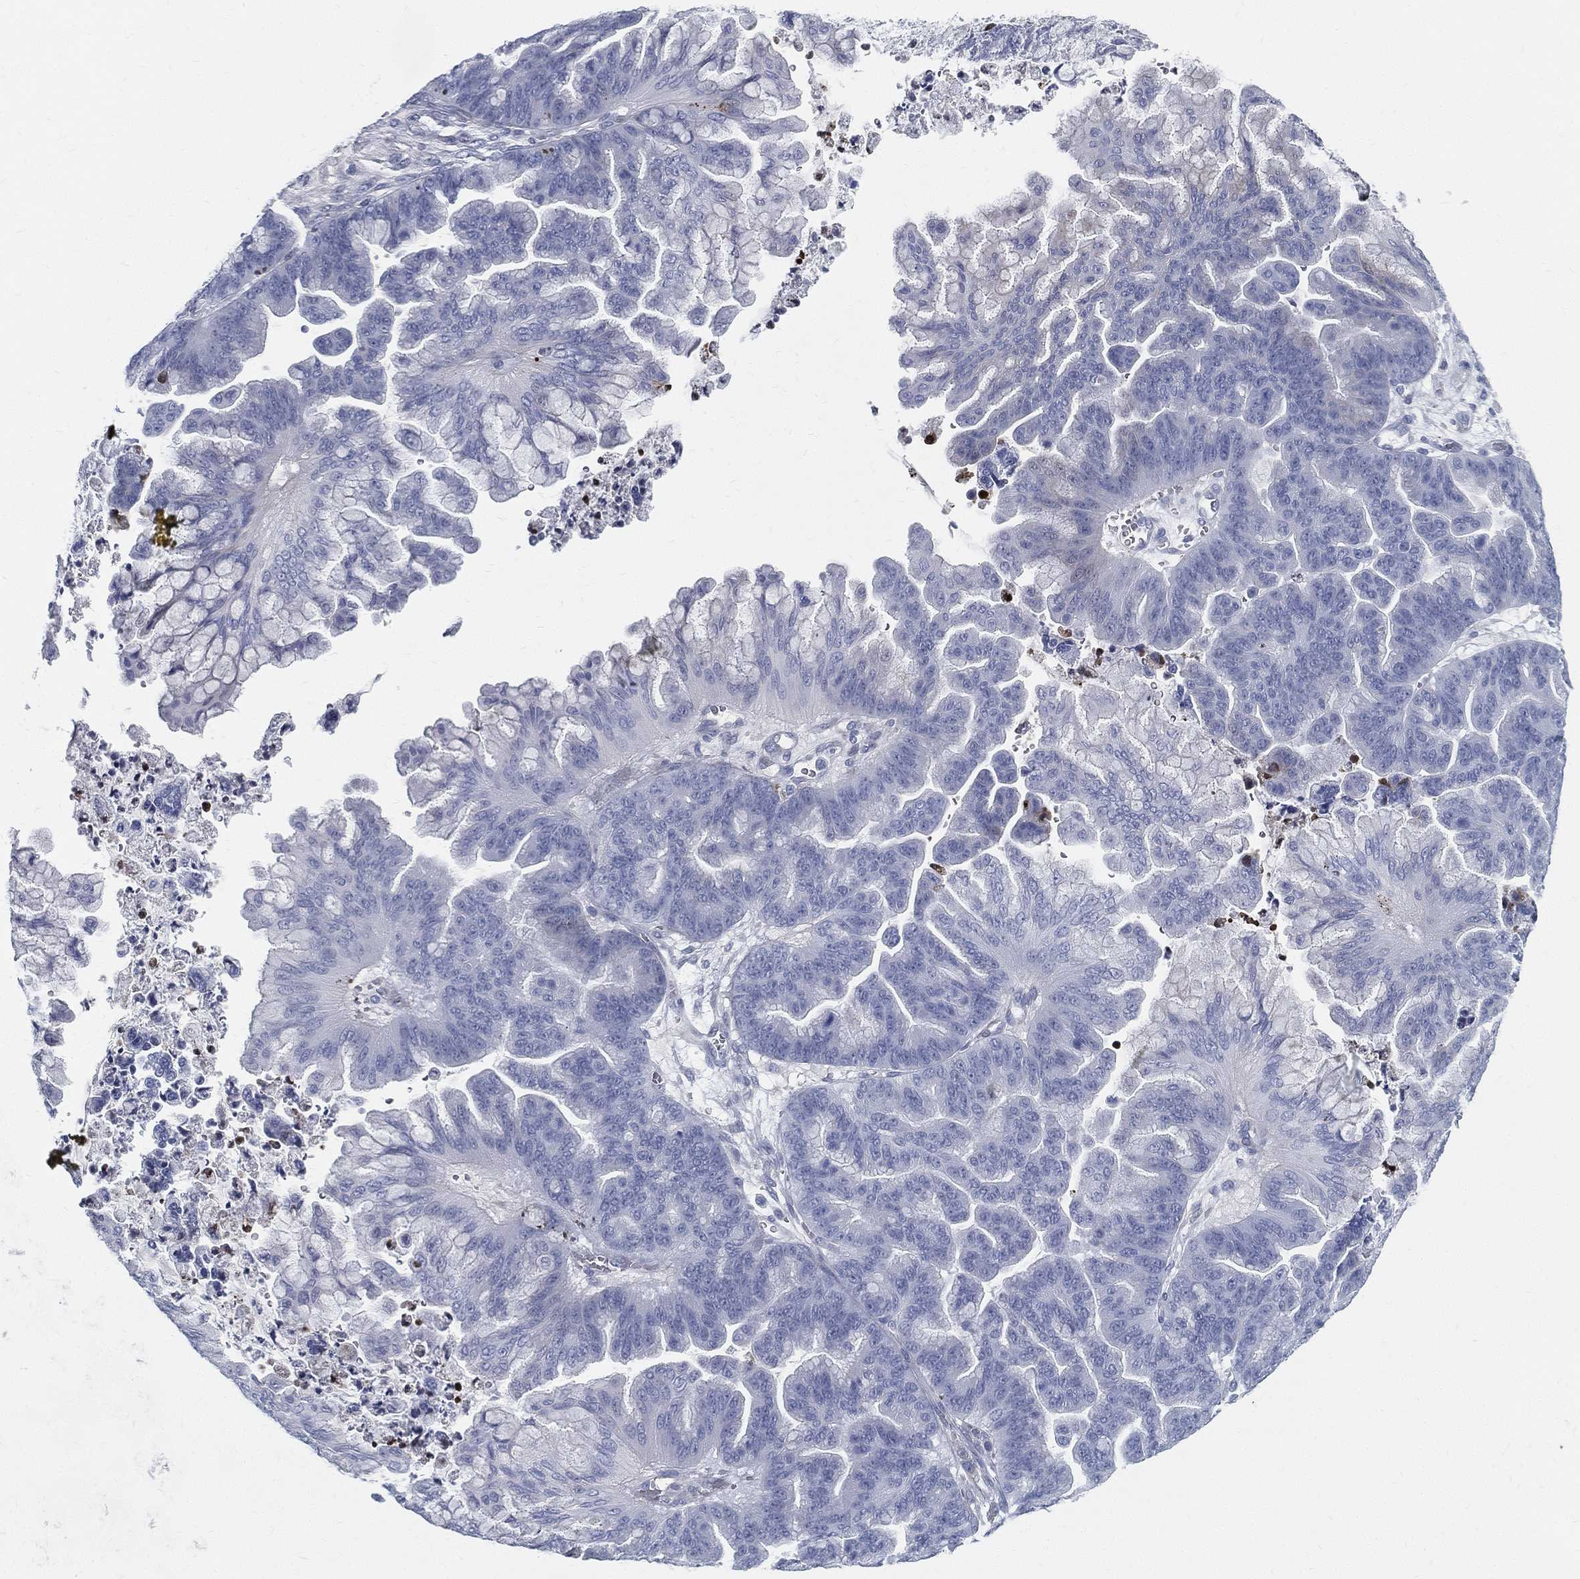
{"staining": {"intensity": "negative", "quantity": "none", "location": "none"}, "tissue": "ovarian cancer", "cell_type": "Tumor cells", "image_type": "cancer", "snomed": [{"axis": "morphology", "description": "Cystadenocarcinoma, mucinous, NOS"}, {"axis": "topography", "description": "Ovary"}], "caption": "Tumor cells show no significant protein expression in ovarian mucinous cystadenocarcinoma.", "gene": "SPPL2C", "patient": {"sex": "female", "age": 67}}